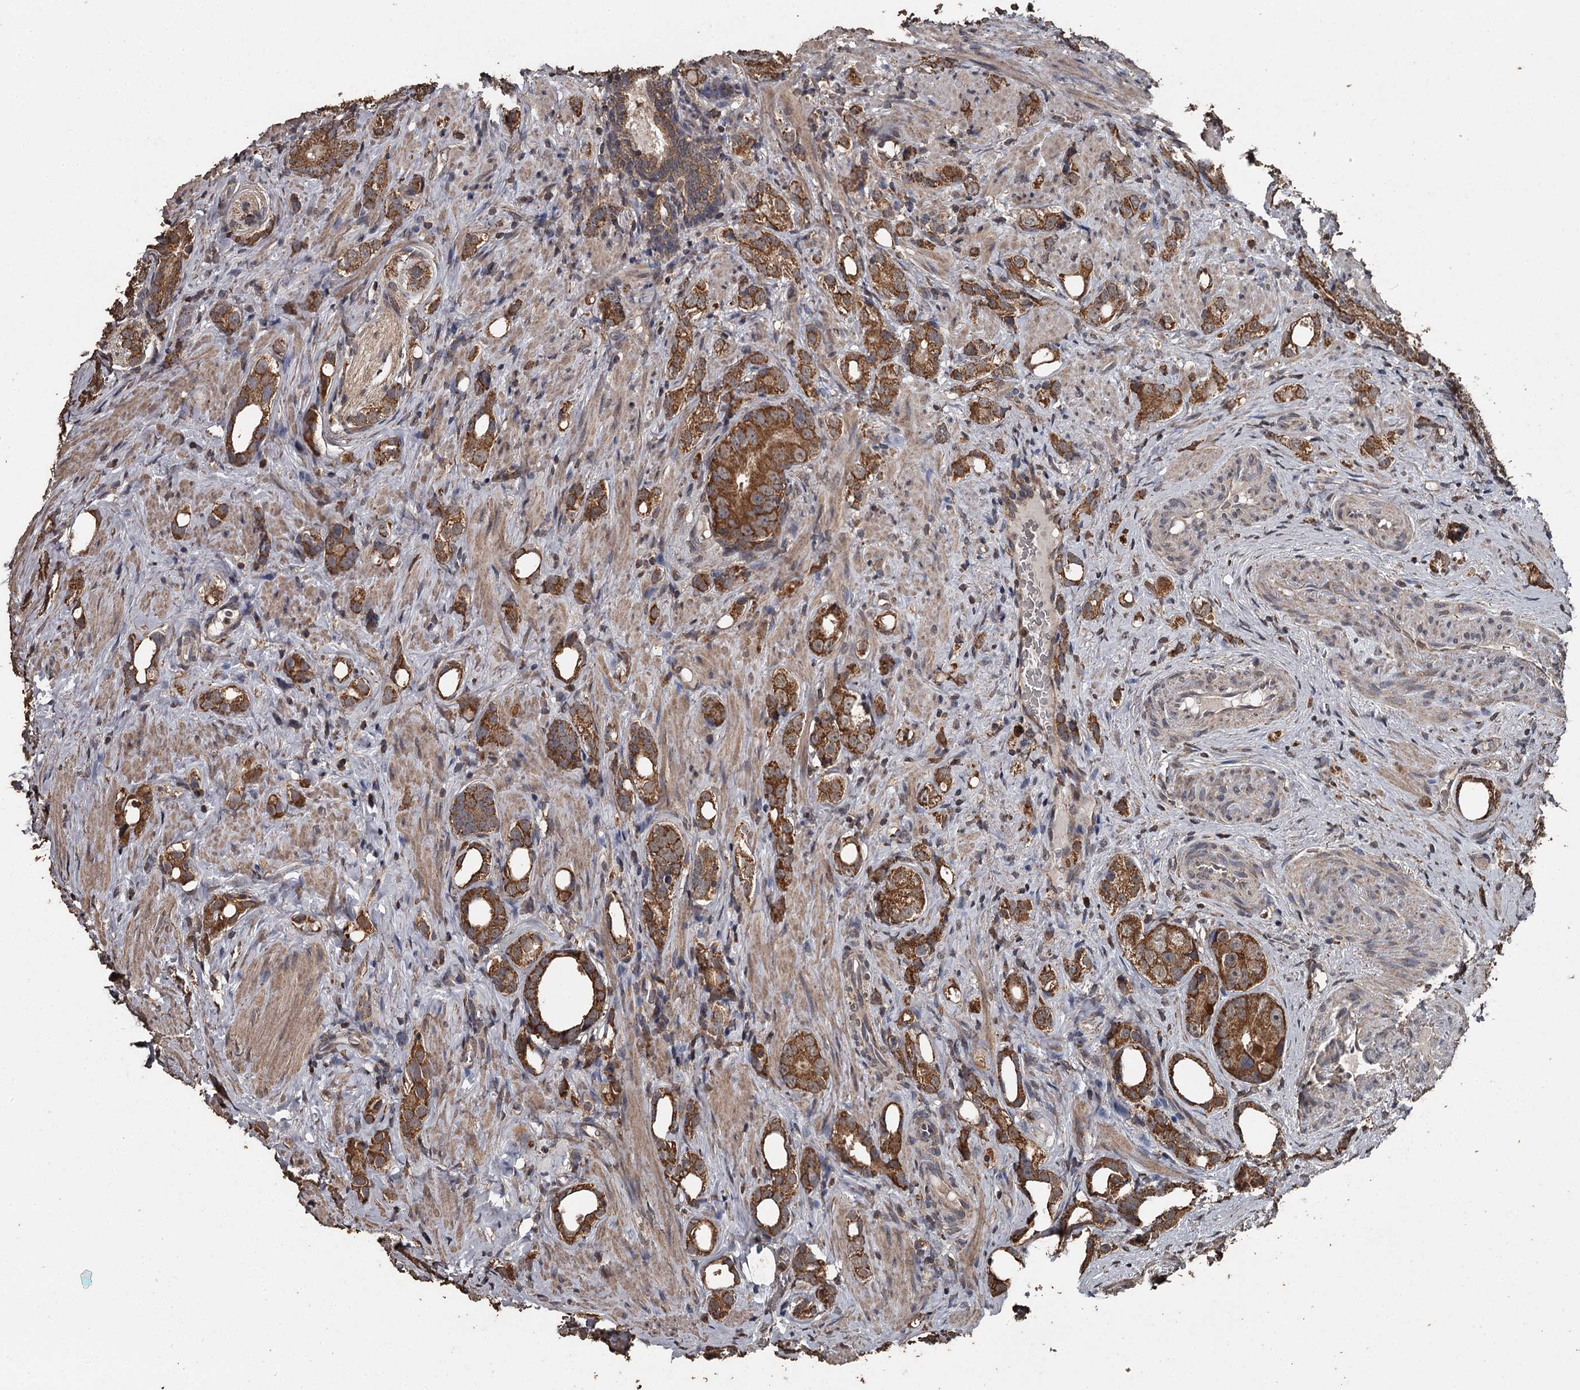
{"staining": {"intensity": "strong", "quantity": ">75%", "location": "cytoplasmic/membranous"}, "tissue": "prostate cancer", "cell_type": "Tumor cells", "image_type": "cancer", "snomed": [{"axis": "morphology", "description": "Adenocarcinoma, High grade"}, {"axis": "topography", "description": "Prostate"}], "caption": "The histopathology image demonstrates a brown stain indicating the presence of a protein in the cytoplasmic/membranous of tumor cells in prostate high-grade adenocarcinoma.", "gene": "WIPI1", "patient": {"sex": "male", "age": 63}}